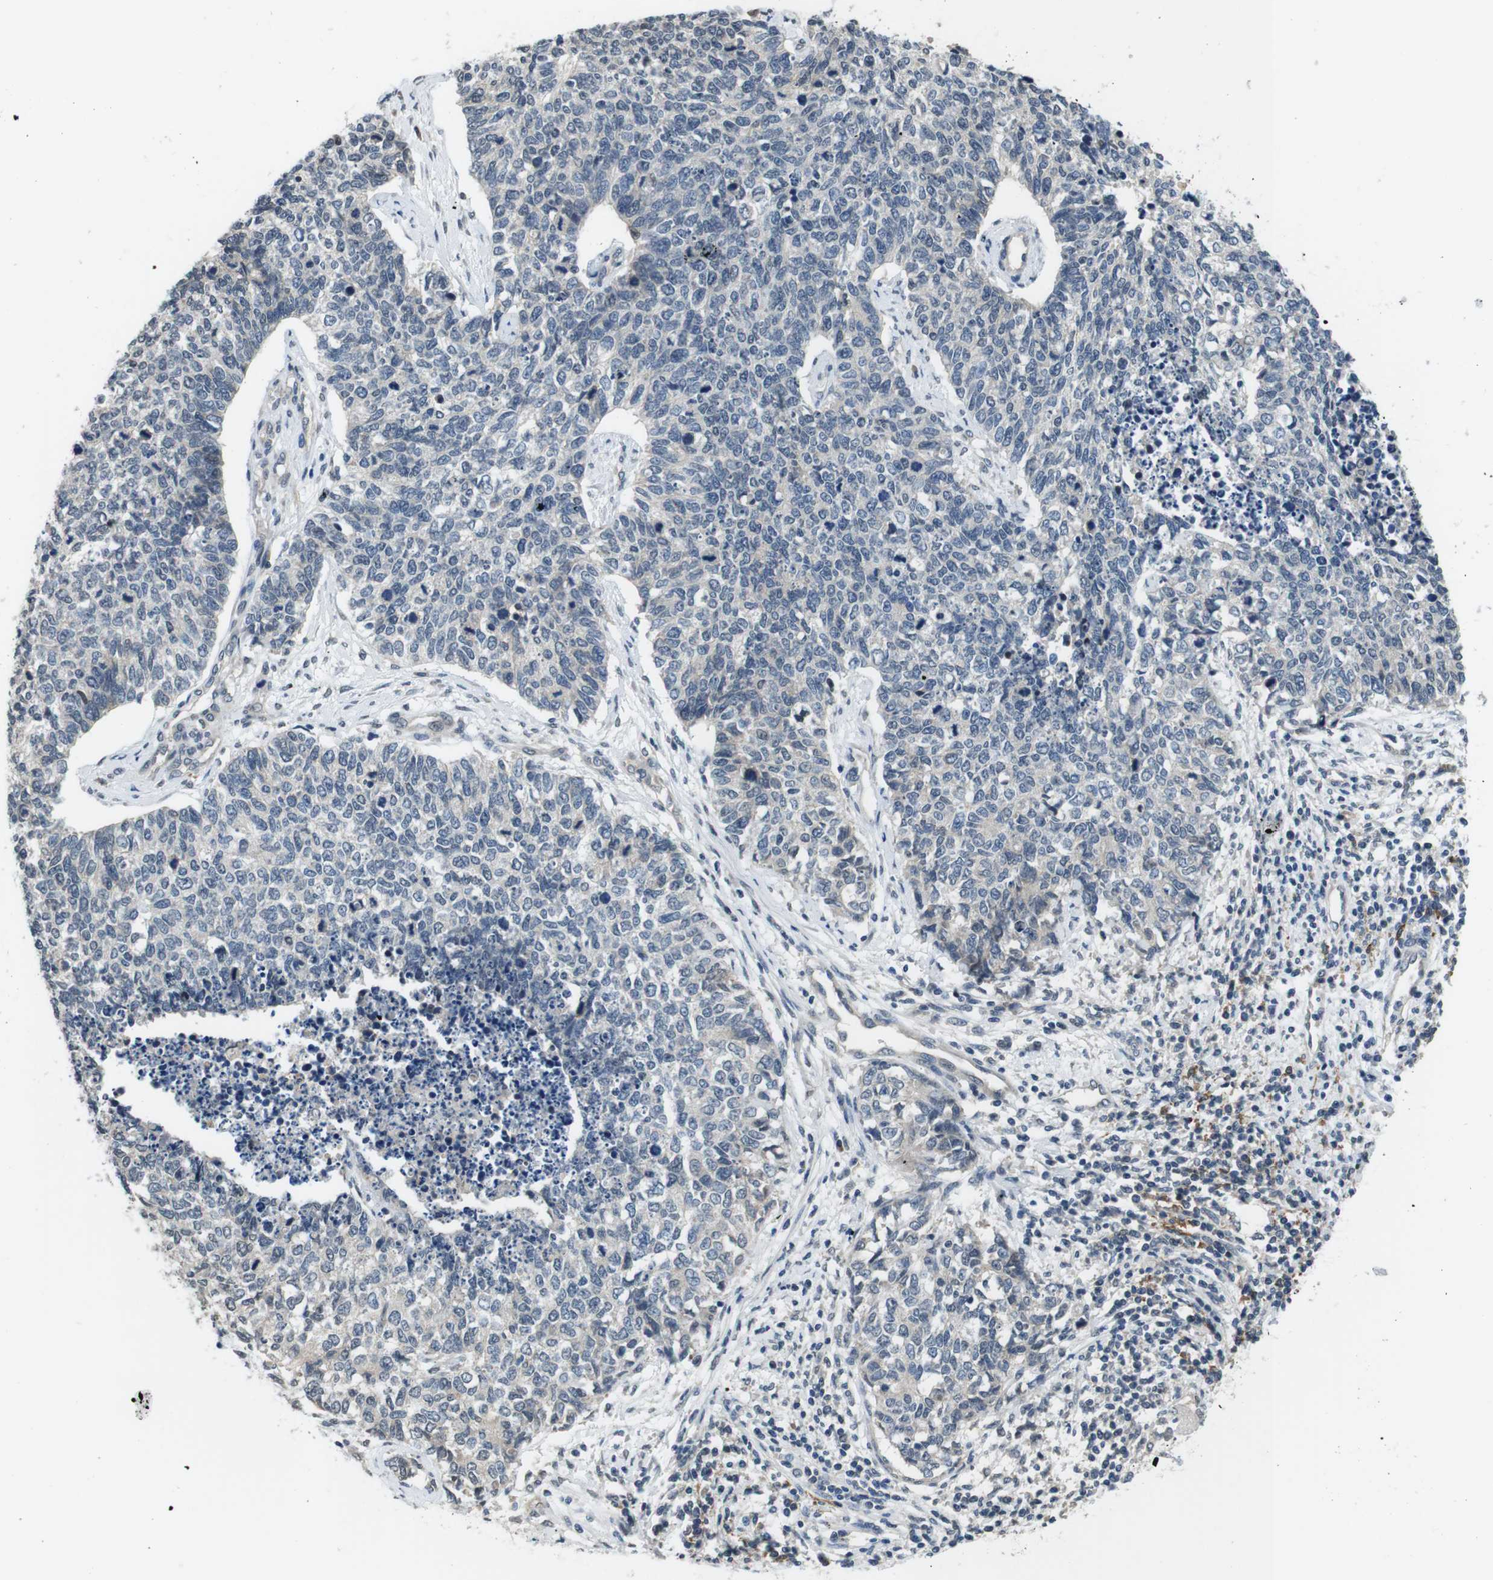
{"staining": {"intensity": "negative", "quantity": "none", "location": "none"}, "tissue": "cervical cancer", "cell_type": "Tumor cells", "image_type": "cancer", "snomed": [{"axis": "morphology", "description": "Squamous cell carcinoma, NOS"}, {"axis": "topography", "description": "Cervix"}], "caption": "Immunohistochemistry (IHC) image of neoplastic tissue: cervical squamous cell carcinoma stained with DAB (3,3'-diaminobenzidine) displays no significant protein staining in tumor cells.", "gene": "CD163L1", "patient": {"sex": "female", "age": 63}}